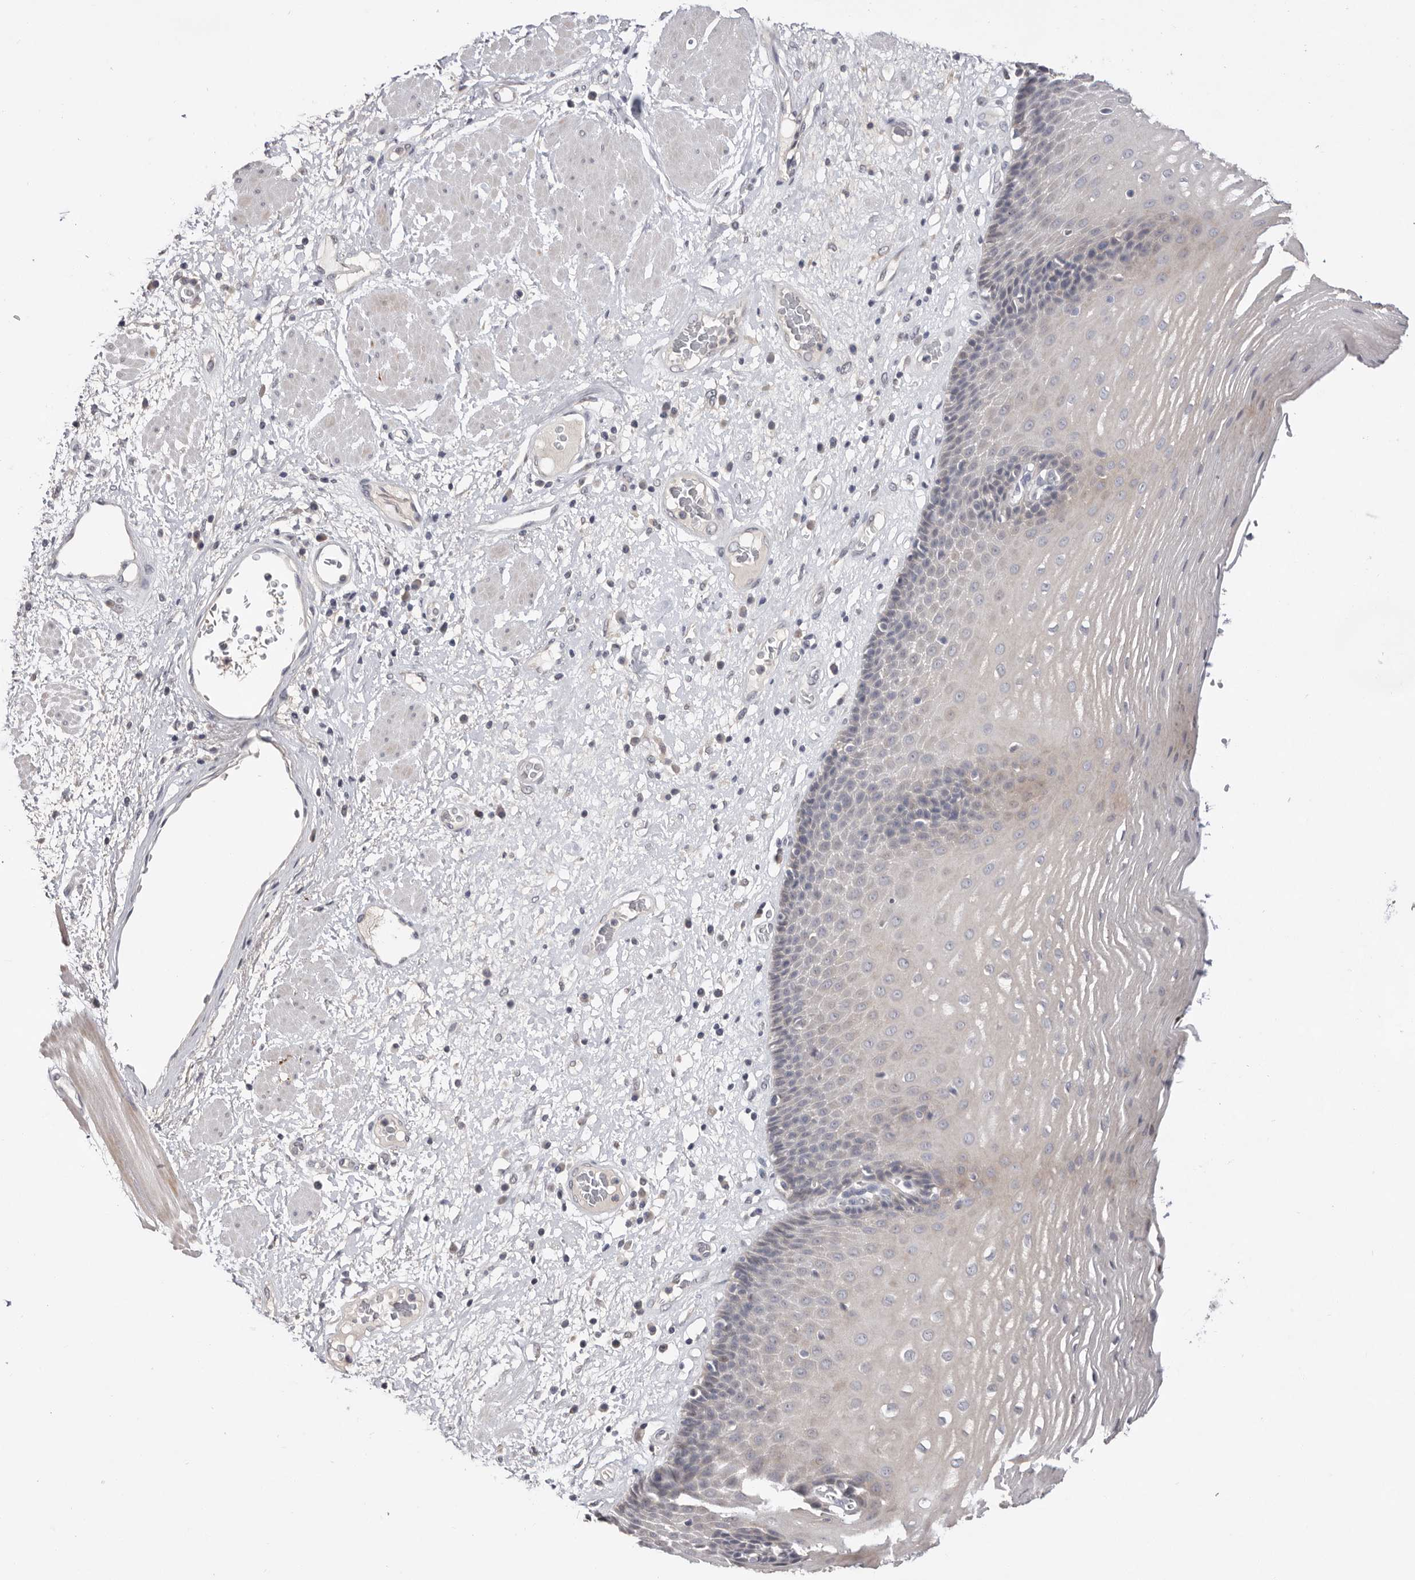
{"staining": {"intensity": "weak", "quantity": "25%-75%", "location": "cytoplasmic/membranous"}, "tissue": "esophagus", "cell_type": "Squamous epithelial cells", "image_type": "normal", "snomed": [{"axis": "morphology", "description": "Normal tissue, NOS"}, {"axis": "morphology", "description": "Adenocarcinoma, NOS"}, {"axis": "topography", "description": "Esophagus"}], "caption": "A histopathology image of esophagus stained for a protein demonstrates weak cytoplasmic/membranous brown staining in squamous epithelial cells. (DAB (3,3'-diaminobenzidine) IHC with brightfield microscopy, high magnification).", "gene": "DOP1A", "patient": {"sex": "male", "age": 62}}